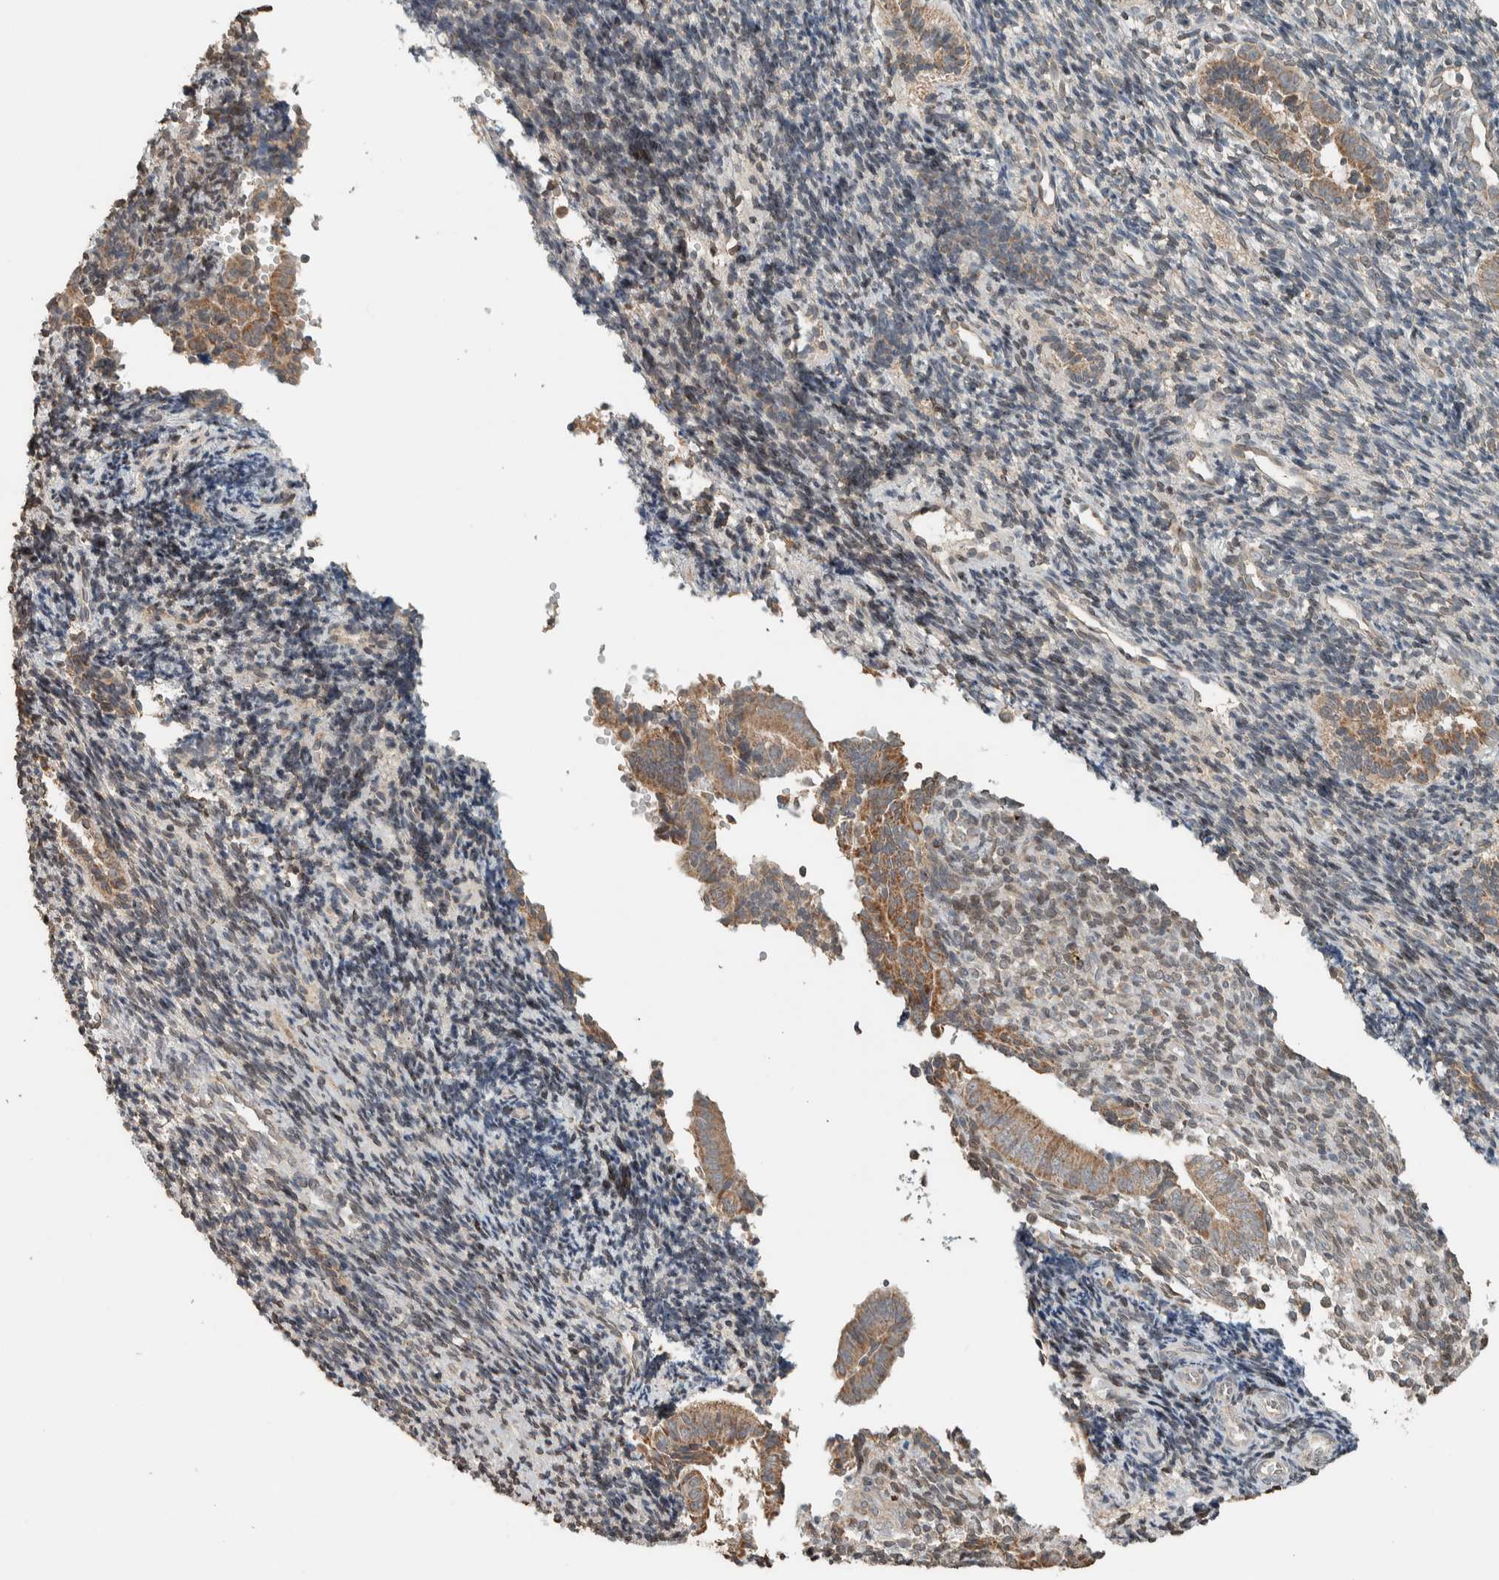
{"staining": {"intensity": "weak", "quantity": ">75%", "location": "cytoplasmic/membranous"}, "tissue": "endometrium", "cell_type": "Cells in endometrial stroma", "image_type": "normal", "snomed": [{"axis": "morphology", "description": "Normal tissue, NOS"}, {"axis": "topography", "description": "Uterus"}, {"axis": "topography", "description": "Endometrium"}], "caption": "Protein expression by immunohistochemistry (IHC) reveals weak cytoplasmic/membranous expression in about >75% of cells in endometrial stroma in normal endometrium.", "gene": "NBR1", "patient": {"sex": "female", "age": 33}}